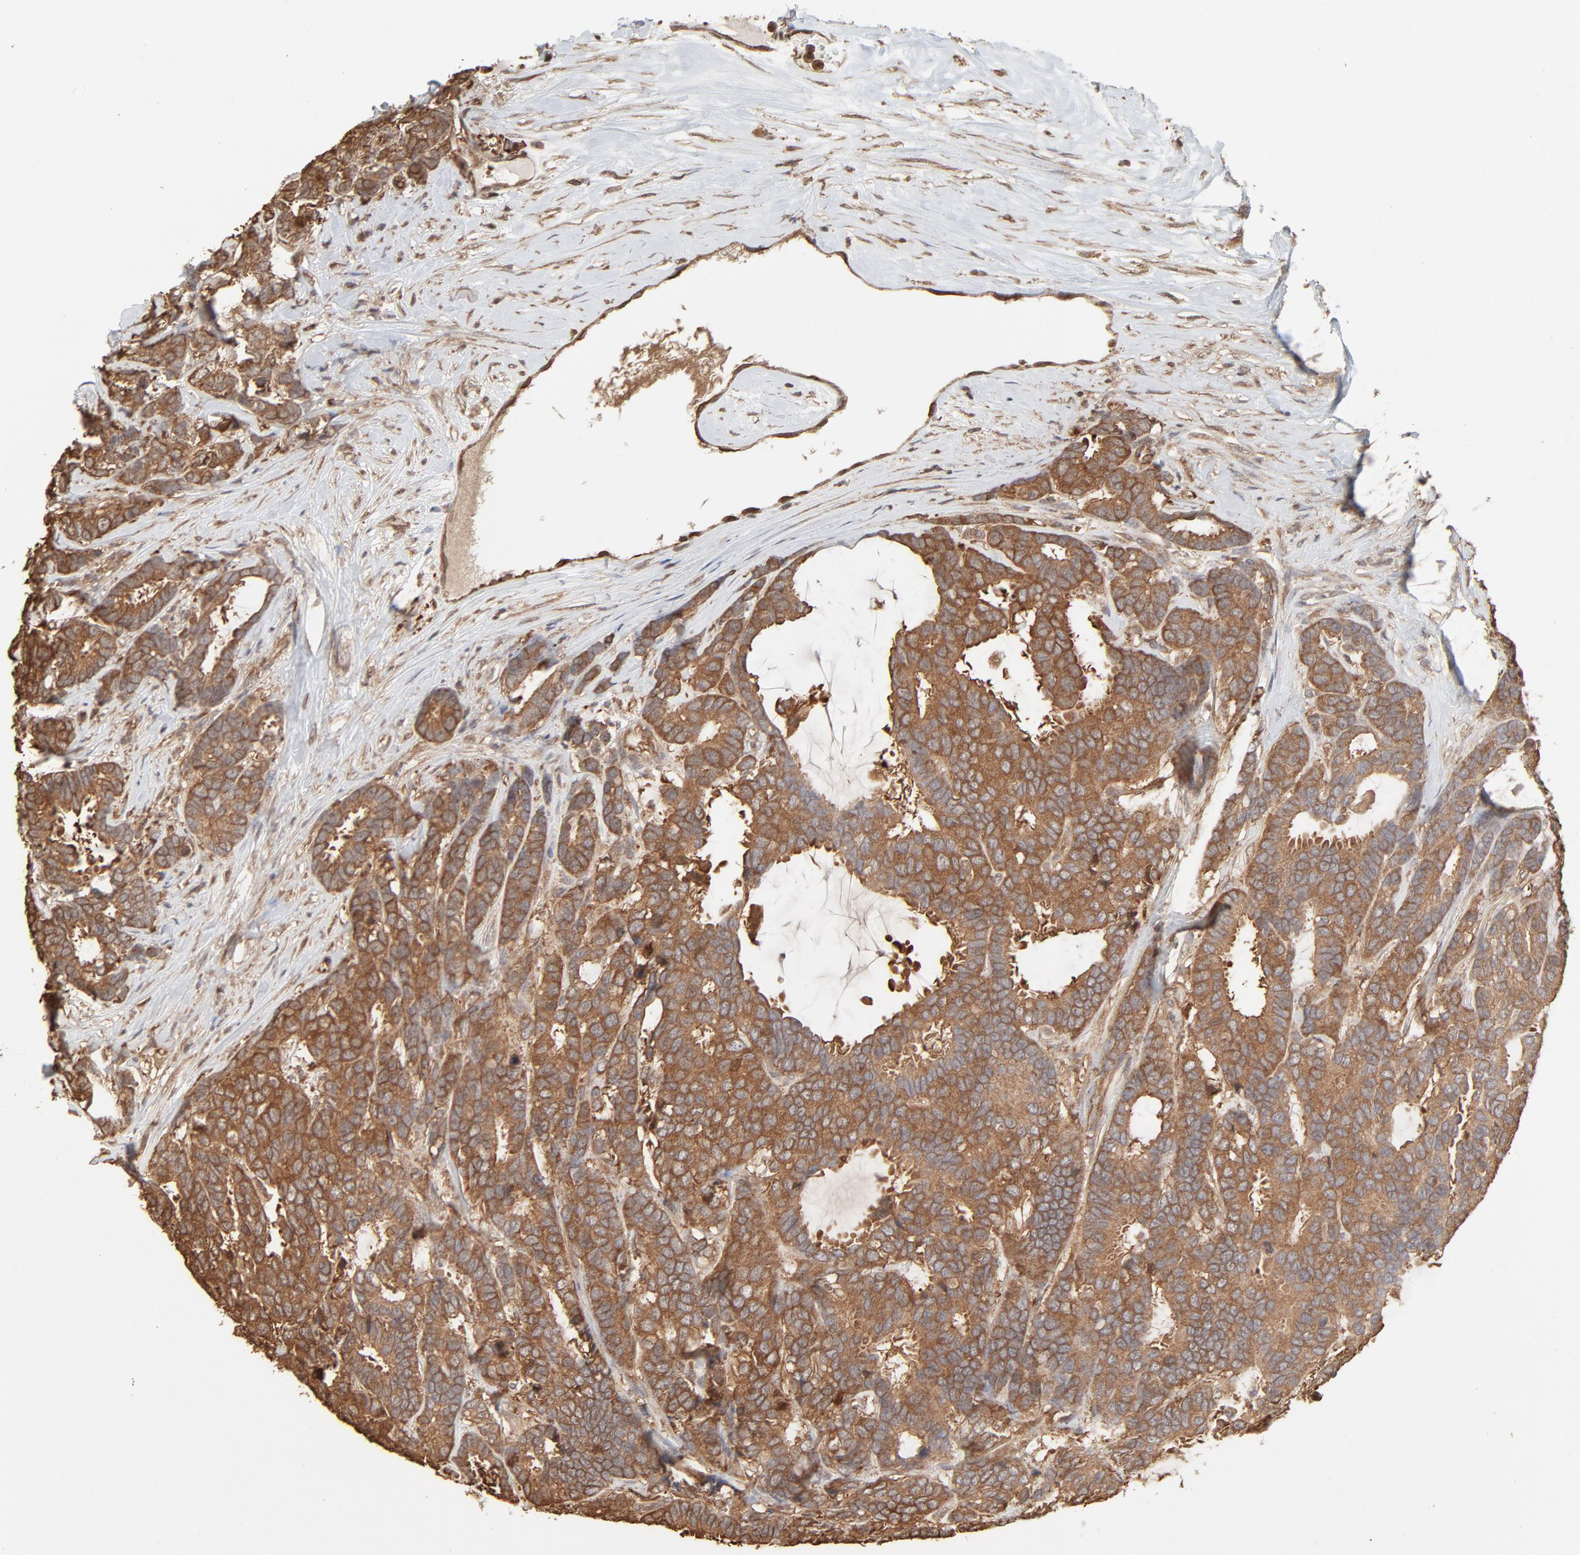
{"staining": {"intensity": "moderate", "quantity": ">75%", "location": "cytoplasmic/membranous"}, "tissue": "breast cancer", "cell_type": "Tumor cells", "image_type": "cancer", "snomed": [{"axis": "morphology", "description": "Duct carcinoma"}, {"axis": "topography", "description": "Breast"}], "caption": "High-magnification brightfield microscopy of infiltrating ductal carcinoma (breast) stained with DAB (3,3'-diaminobenzidine) (brown) and counterstained with hematoxylin (blue). tumor cells exhibit moderate cytoplasmic/membranous expression is present in approximately>75% of cells. (DAB (3,3'-diaminobenzidine) IHC with brightfield microscopy, high magnification).", "gene": "PPP2CA", "patient": {"sex": "female", "age": 87}}